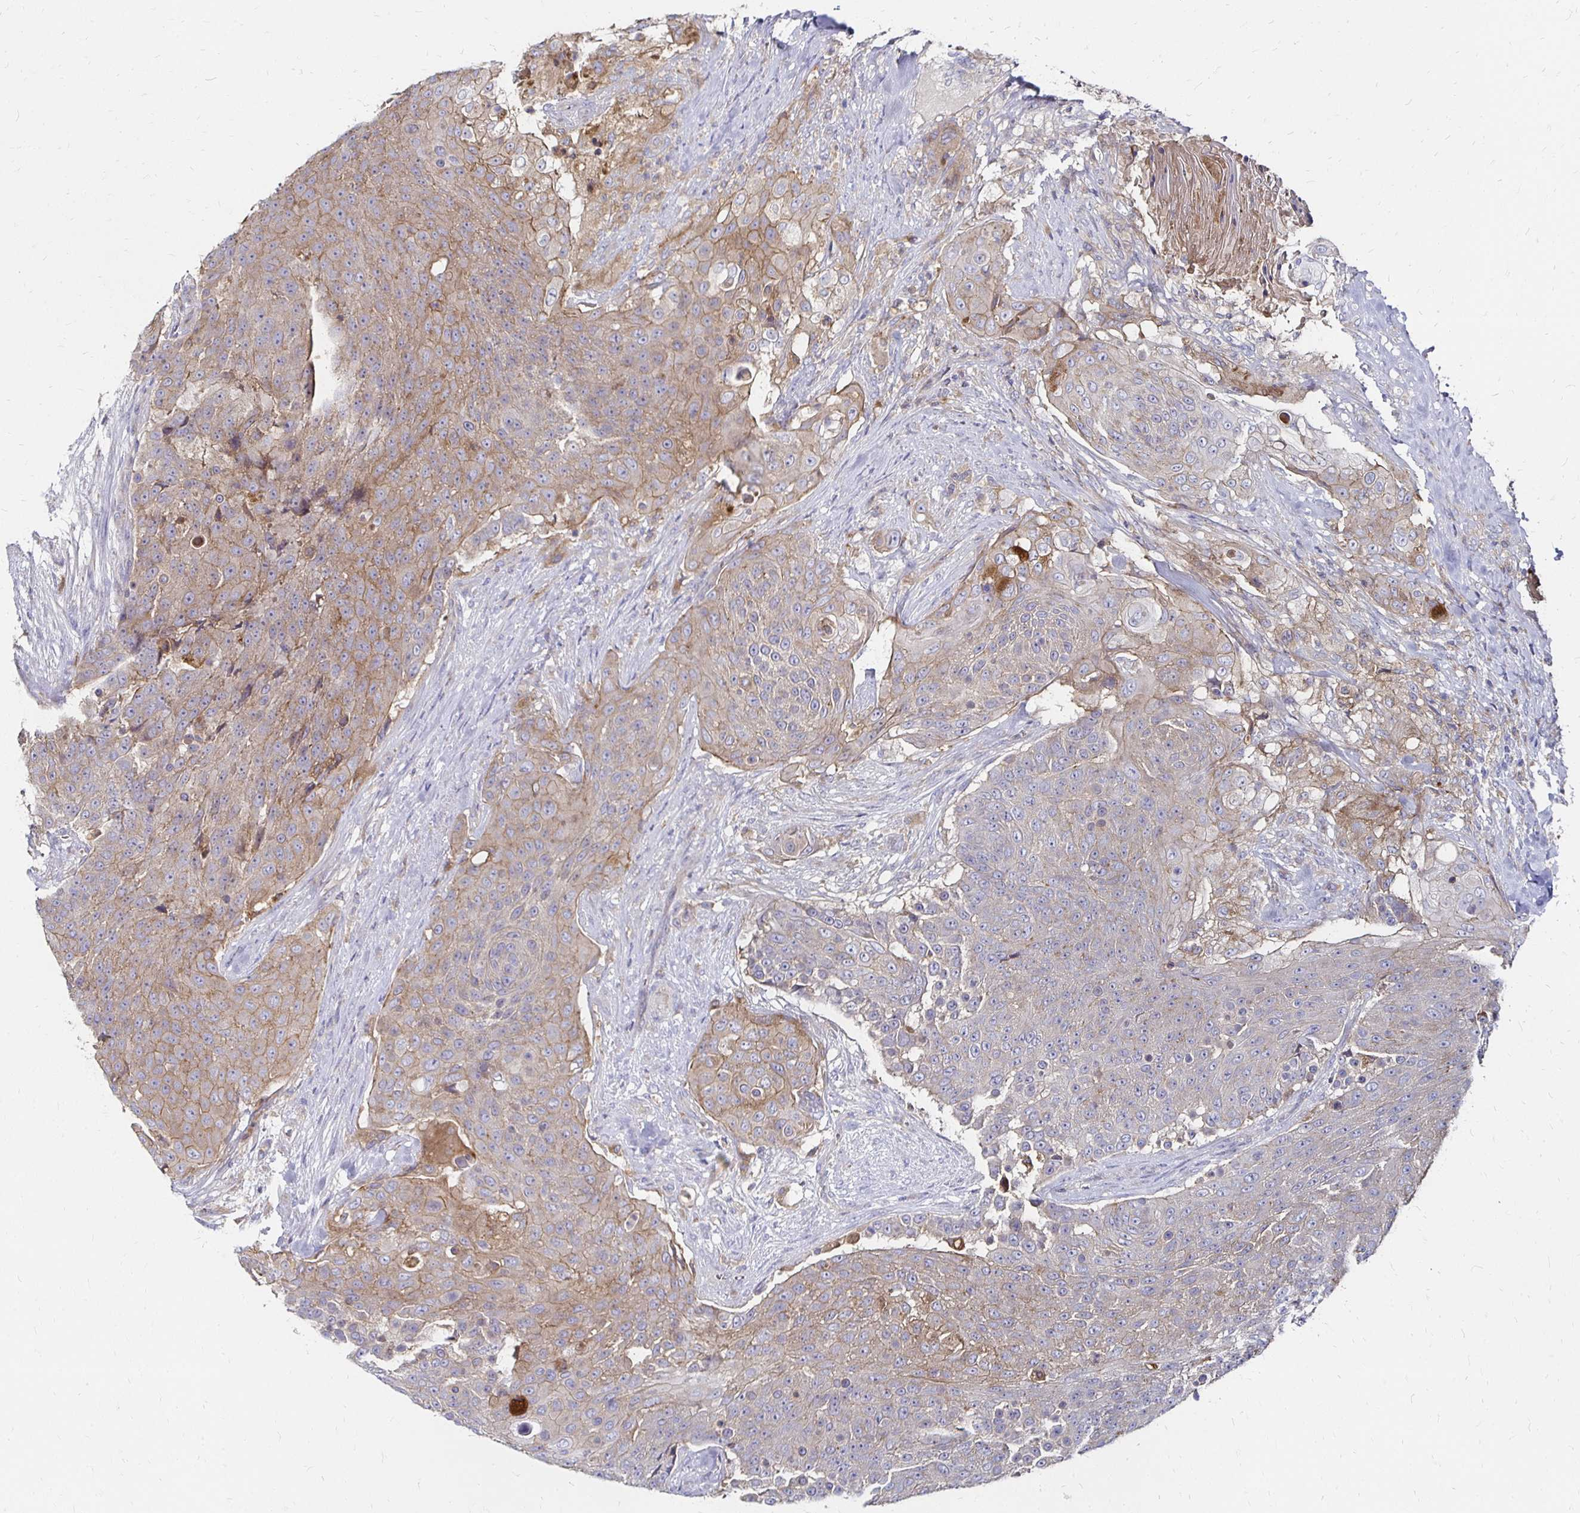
{"staining": {"intensity": "weak", "quantity": ">75%", "location": "cytoplasmic/membranous"}, "tissue": "urothelial cancer", "cell_type": "Tumor cells", "image_type": "cancer", "snomed": [{"axis": "morphology", "description": "Urothelial carcinoma, High grade"}, {"axis": "topography", "description": "Urinary bladder"}], "caption": "An image showing weak cytoplasmic/membranous expression in about >75% of tumor cells in urothelial cancer, as visualized by brown immunohistochemical staining.", "gene": "NCSTN", "patient": {"sex": "female", "age": 63}}